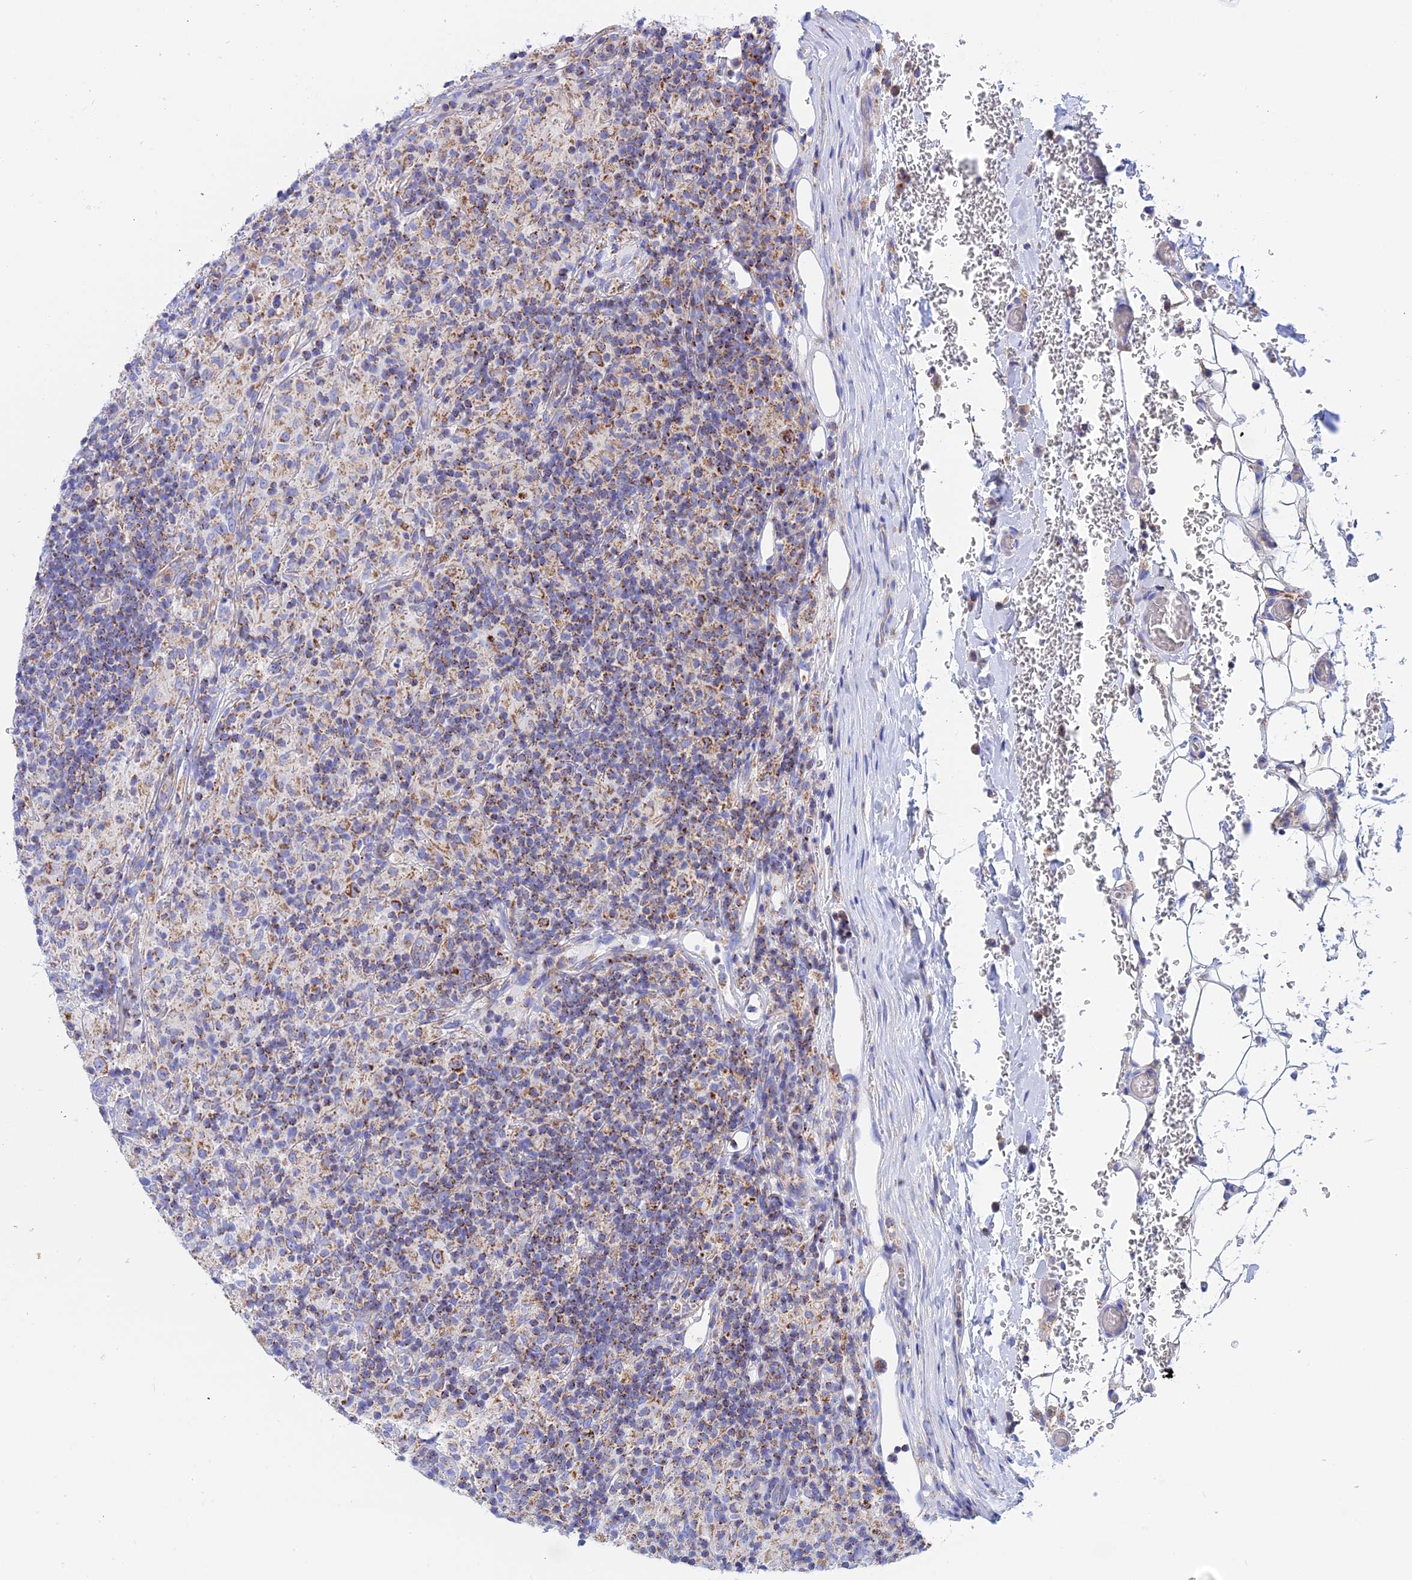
{"staining": {"intensity": "moderate", "quantity": ">75%", "location": "cytoplasmic/membranous"}, "tissue": "lymphoma", "cell_type": "Tumor cells", "image_type": "cancer", "snomed": [{"axis": "morphology", "description": "Hodgkin's disease, NOS"}, {"axis": "topography", "description": "Lymph node"}], "caption": "The immunohistochemical stain shows moderate cytoplasmic/membranous staining in tumor cells of lymphoma tissue.", "gene": "GCDH", "patient": {"sex": "male", "age": 70}}